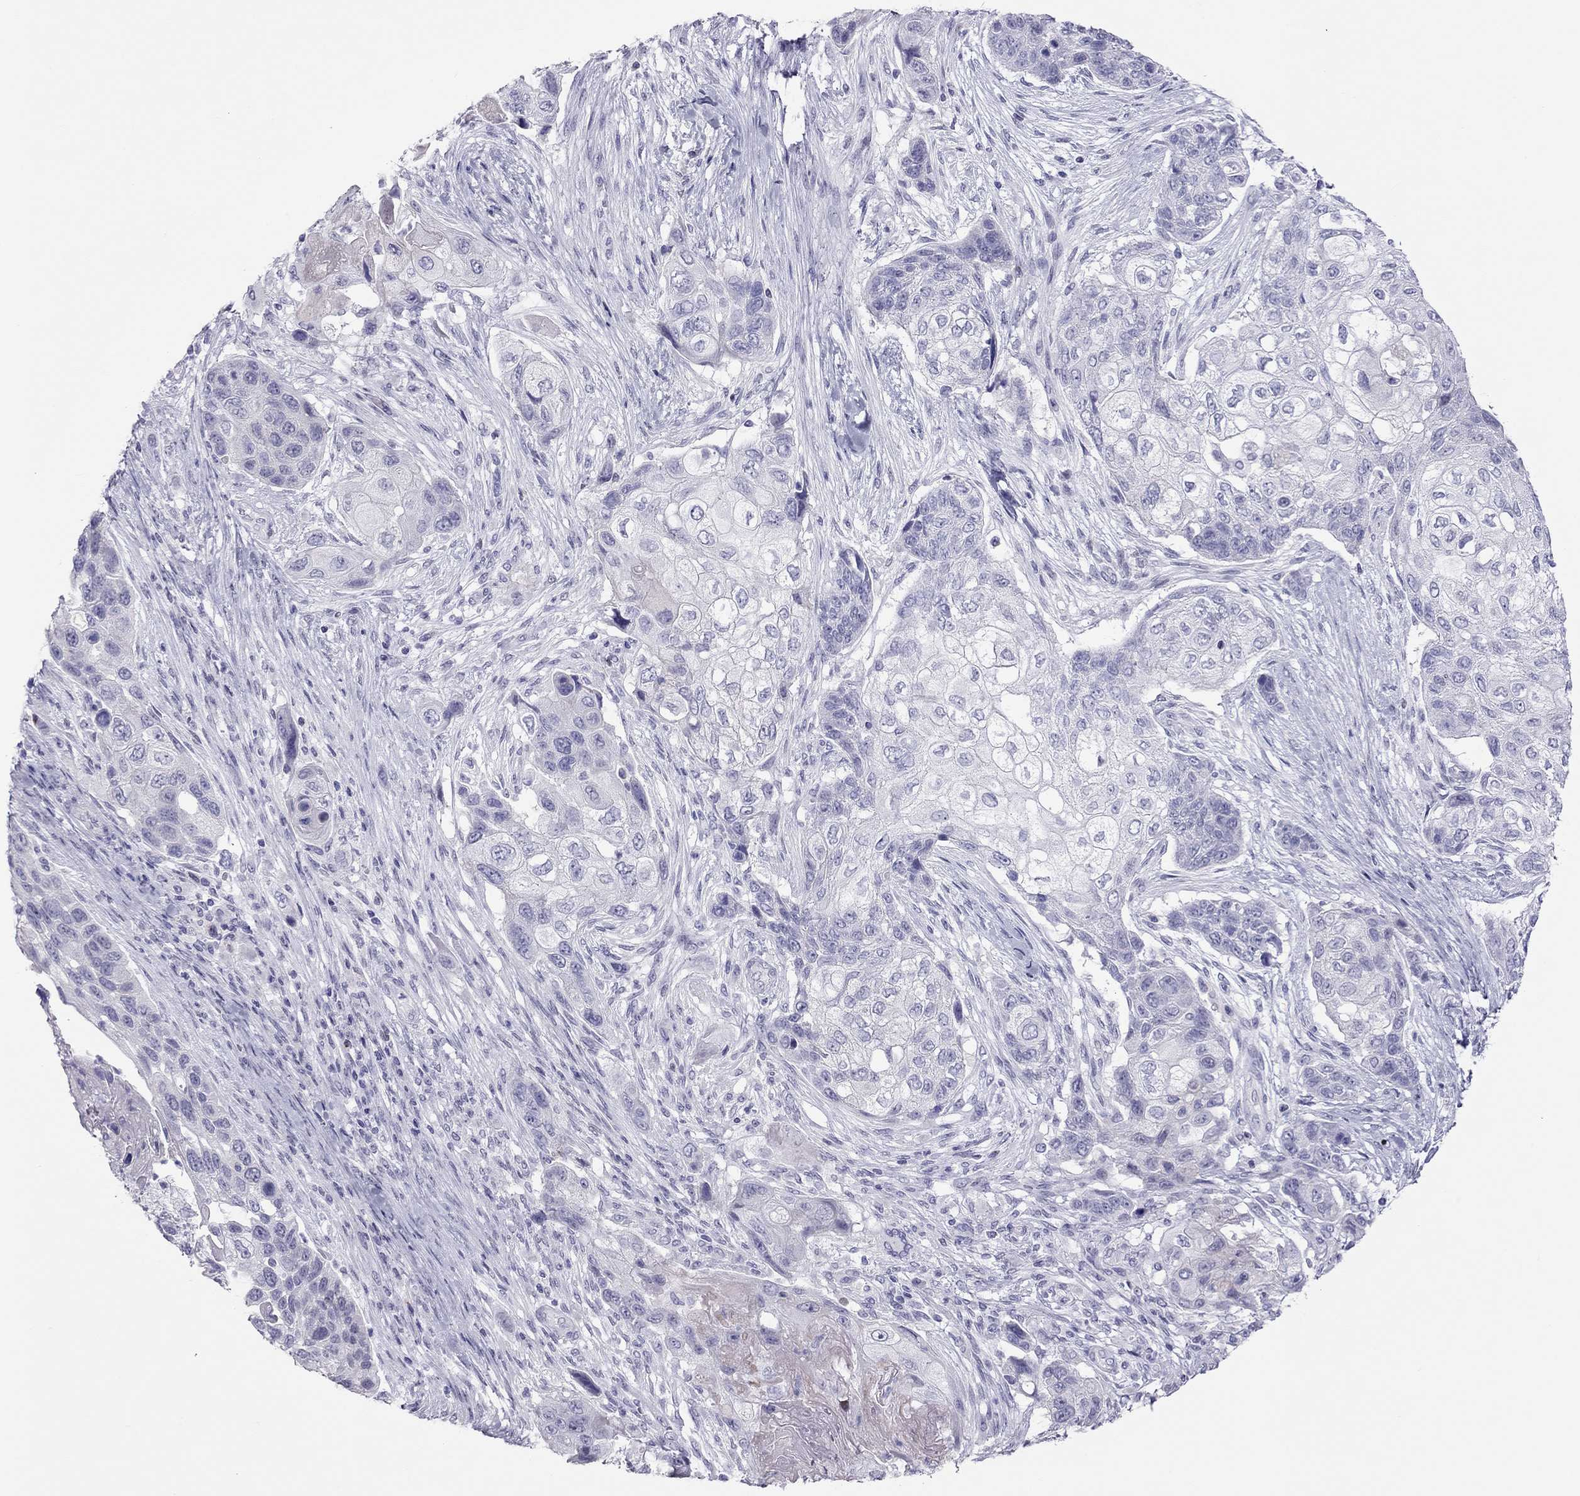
{"staining": {"intensity": "negative", "quantity": "none", "location": "none"}, "tissue": "lung cancer", "cell_type": "Tumor cells", "image_type": "cancer", "snomed": [{"axis": "morphology", "description": "Squamous cell carcinoma, NOS"}, {"axis": "topography", "description": "Lung"}], "caption": "A high-resolution micrograph shows immunohistochemistry (IHC) staining of lung cancer, which reveals no significant expression in tumor cells.", "gene": "TEX14", "patient": {"sex": "male", "age": 69}}